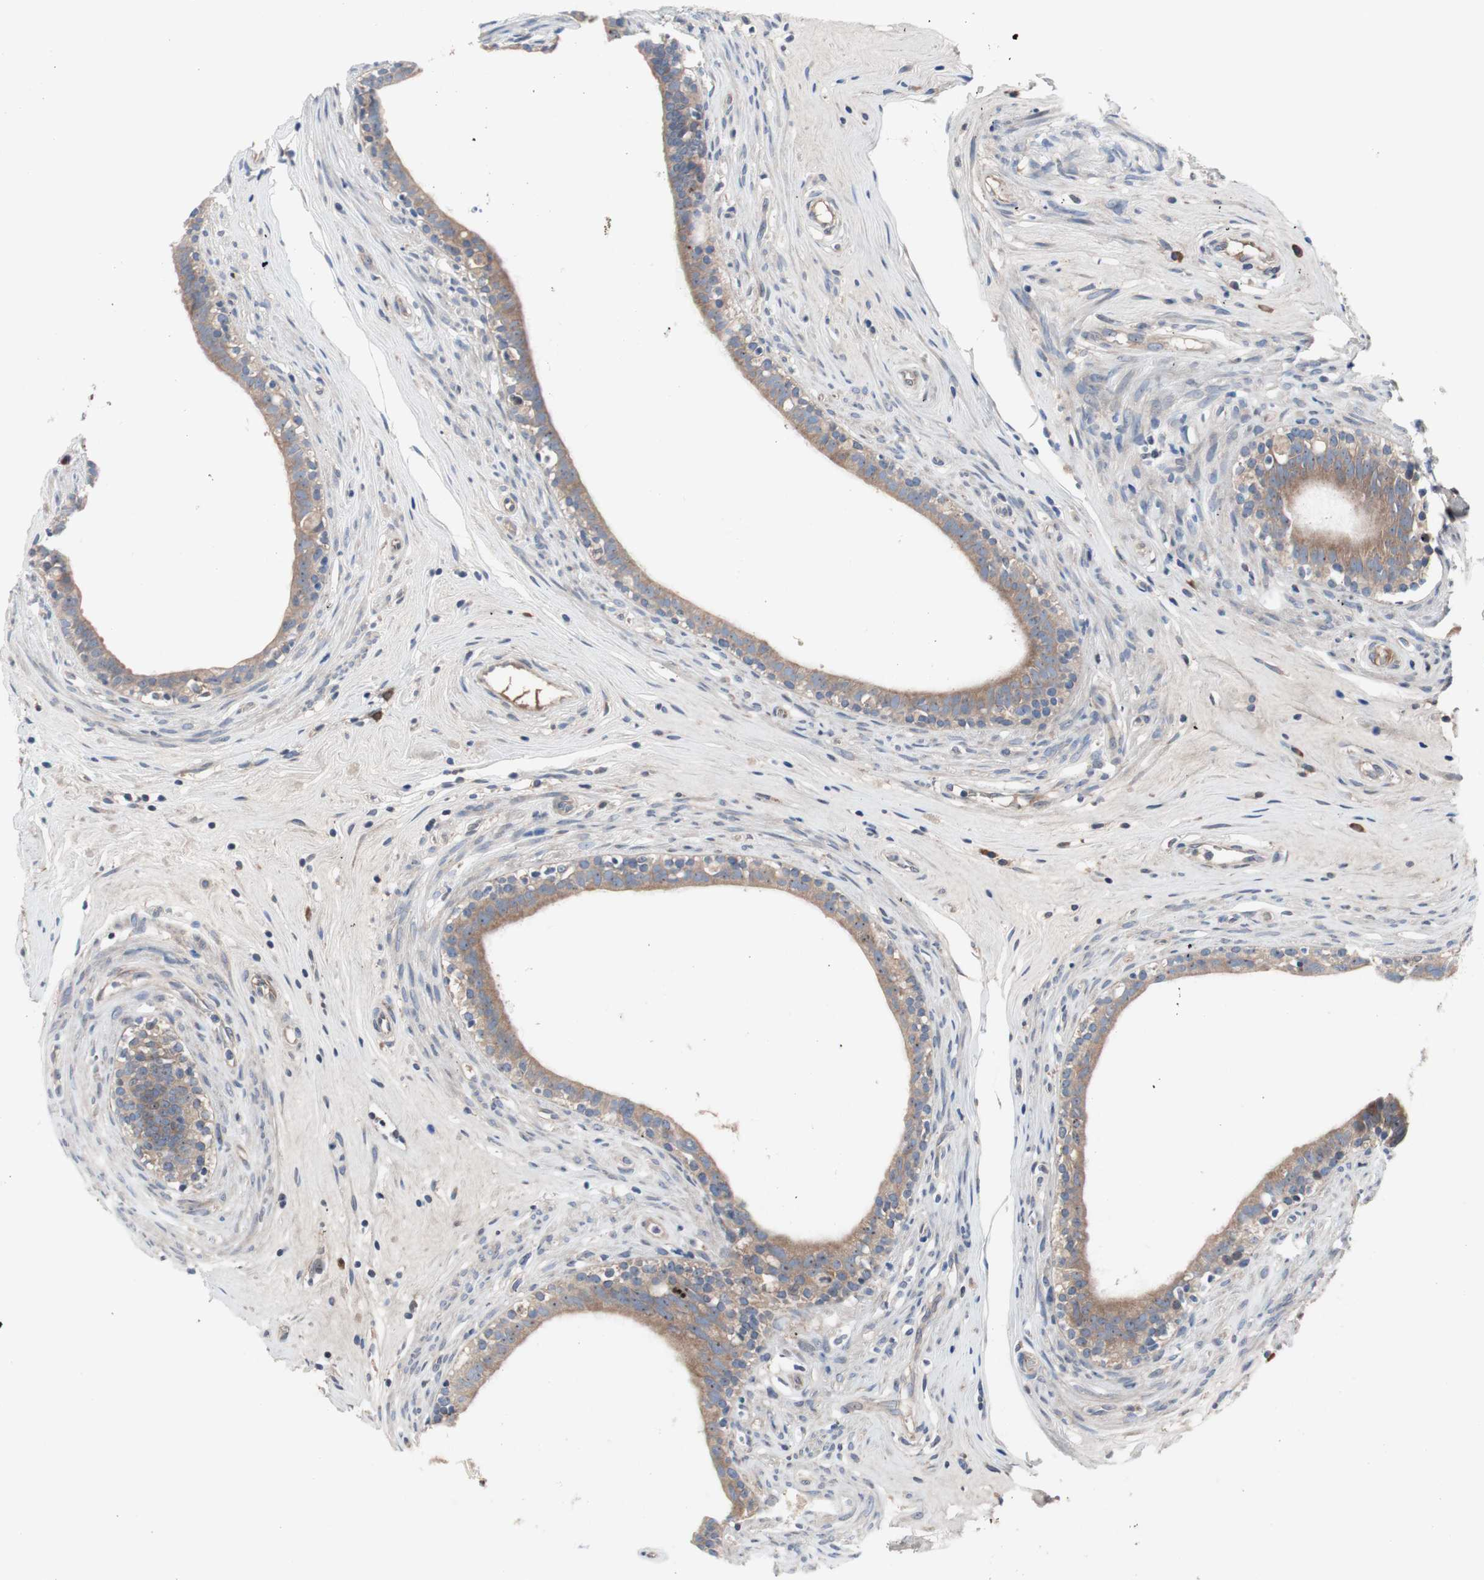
{"staining": {"intensity": "weak", "quantity": ">75%", "location": "cytoplasmic/membranous"}, "tissue": "epididymis", "cell_type": "Glandular cells", "image_type": "normal", "snomed": [{"axis": "morphology", "description": "Normal tissue, NOS"}, {"axis": "morphology", "description": "Inflammation, NOS"}, {"axis": "topography", "description": "Epididymis"}], "caption": "Glandular cells display weak cytoplasmic/membranous positivity in approximately >75% of cells in unremarkable epididymis.", "gene": "KANSL1", "patient": {"sex": "male", "age": 84}}